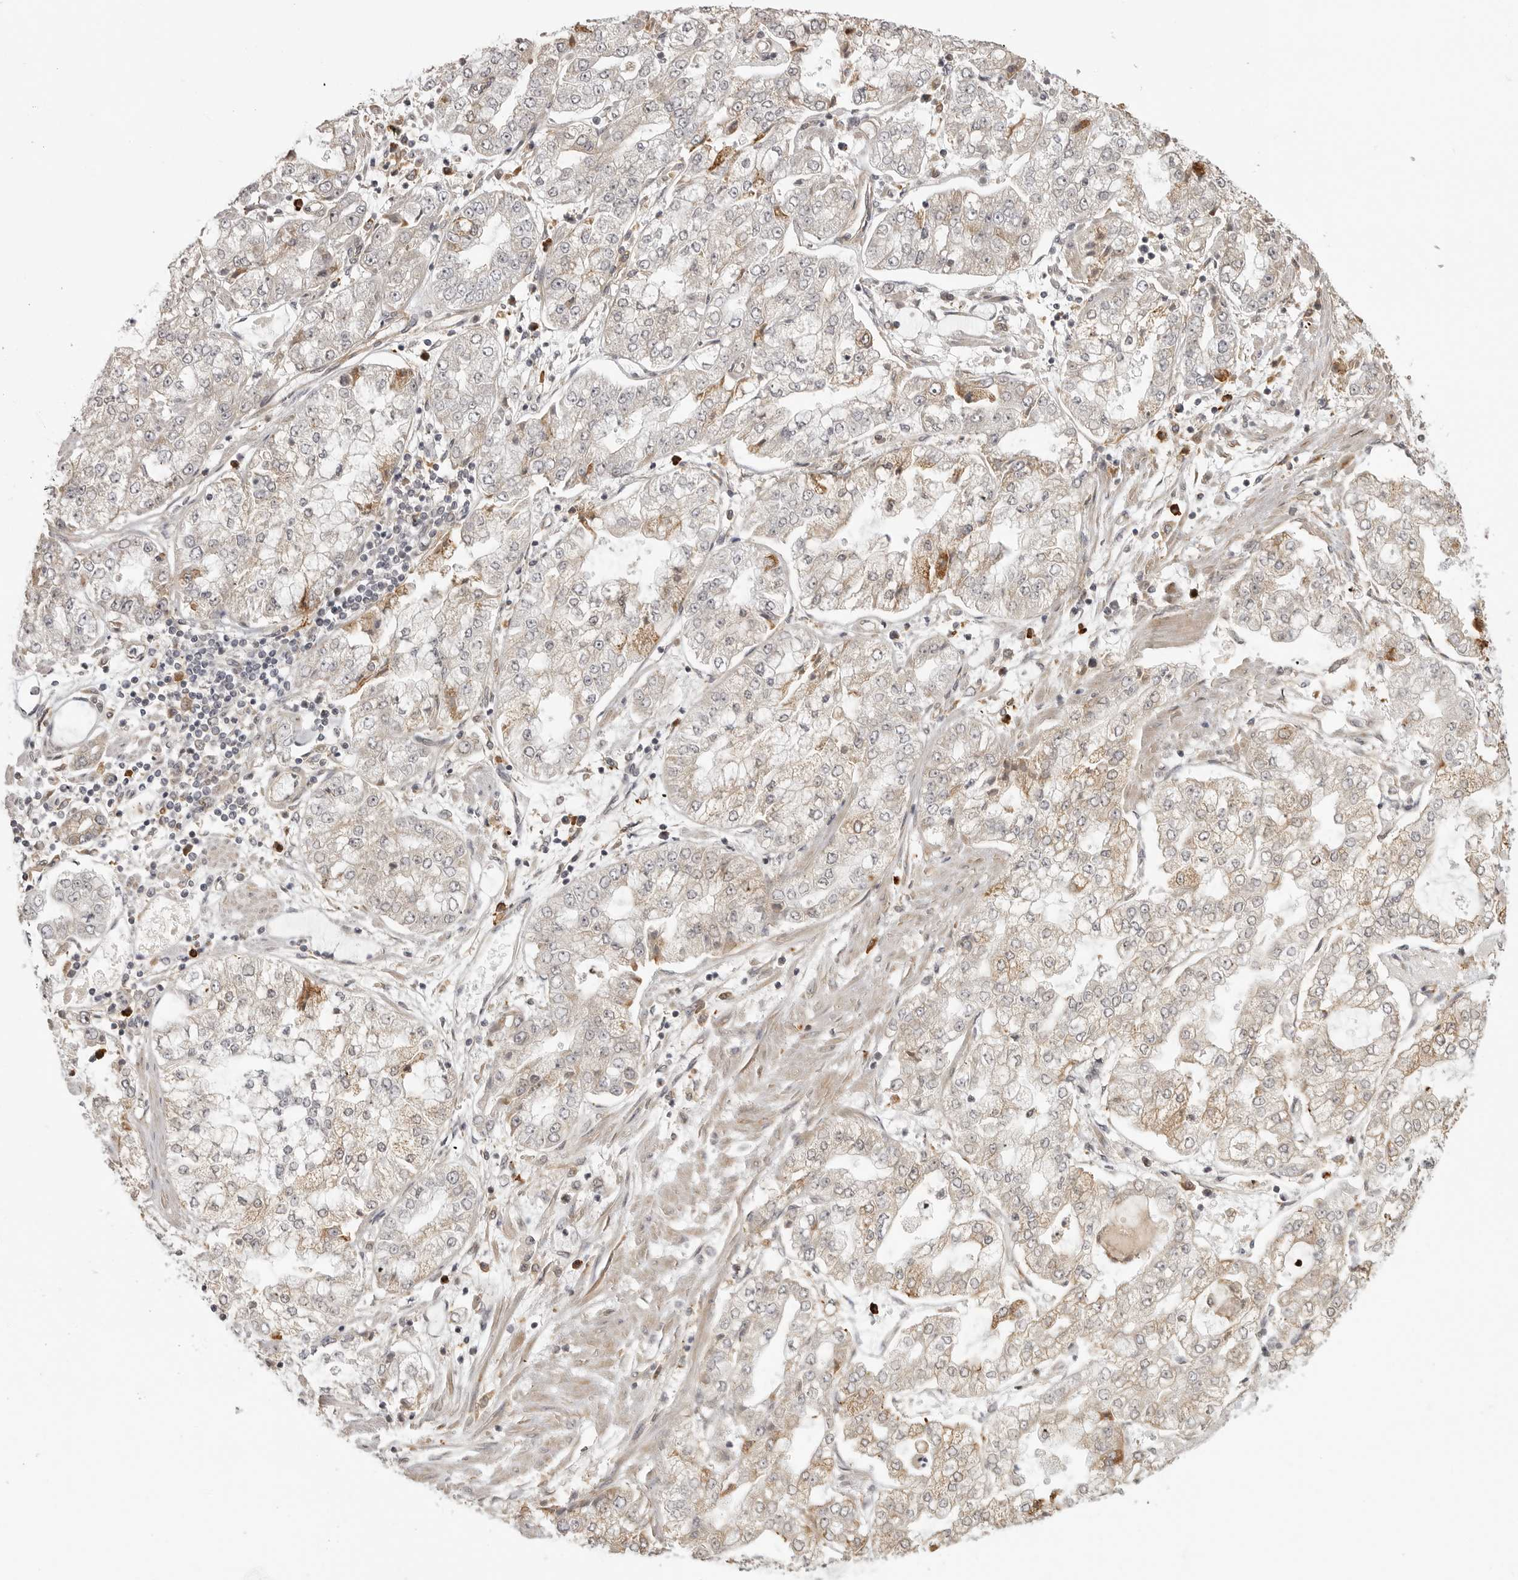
{"staining": {"intensity": "moderate", "quantity": "<25%", "location": "cytoplasmic/membranous"}, "tissue": "stomach cancer", "cell_type": "Tumor cells", "image_type": "cancer", "snomed": [{"axis": "morphology", "description": "Adenocarcinoma, NOS"}, {"axis": "topography", "description": "Stomach"}], "caption": "Protein analysis of adenocarcinoma (stomach) tissue demonstrates moderate cytoplasmic/membranous positivity in about <25% of tumor cells.", "gene": "IDO1", "patient": {"sex": "male", "age": 76}}